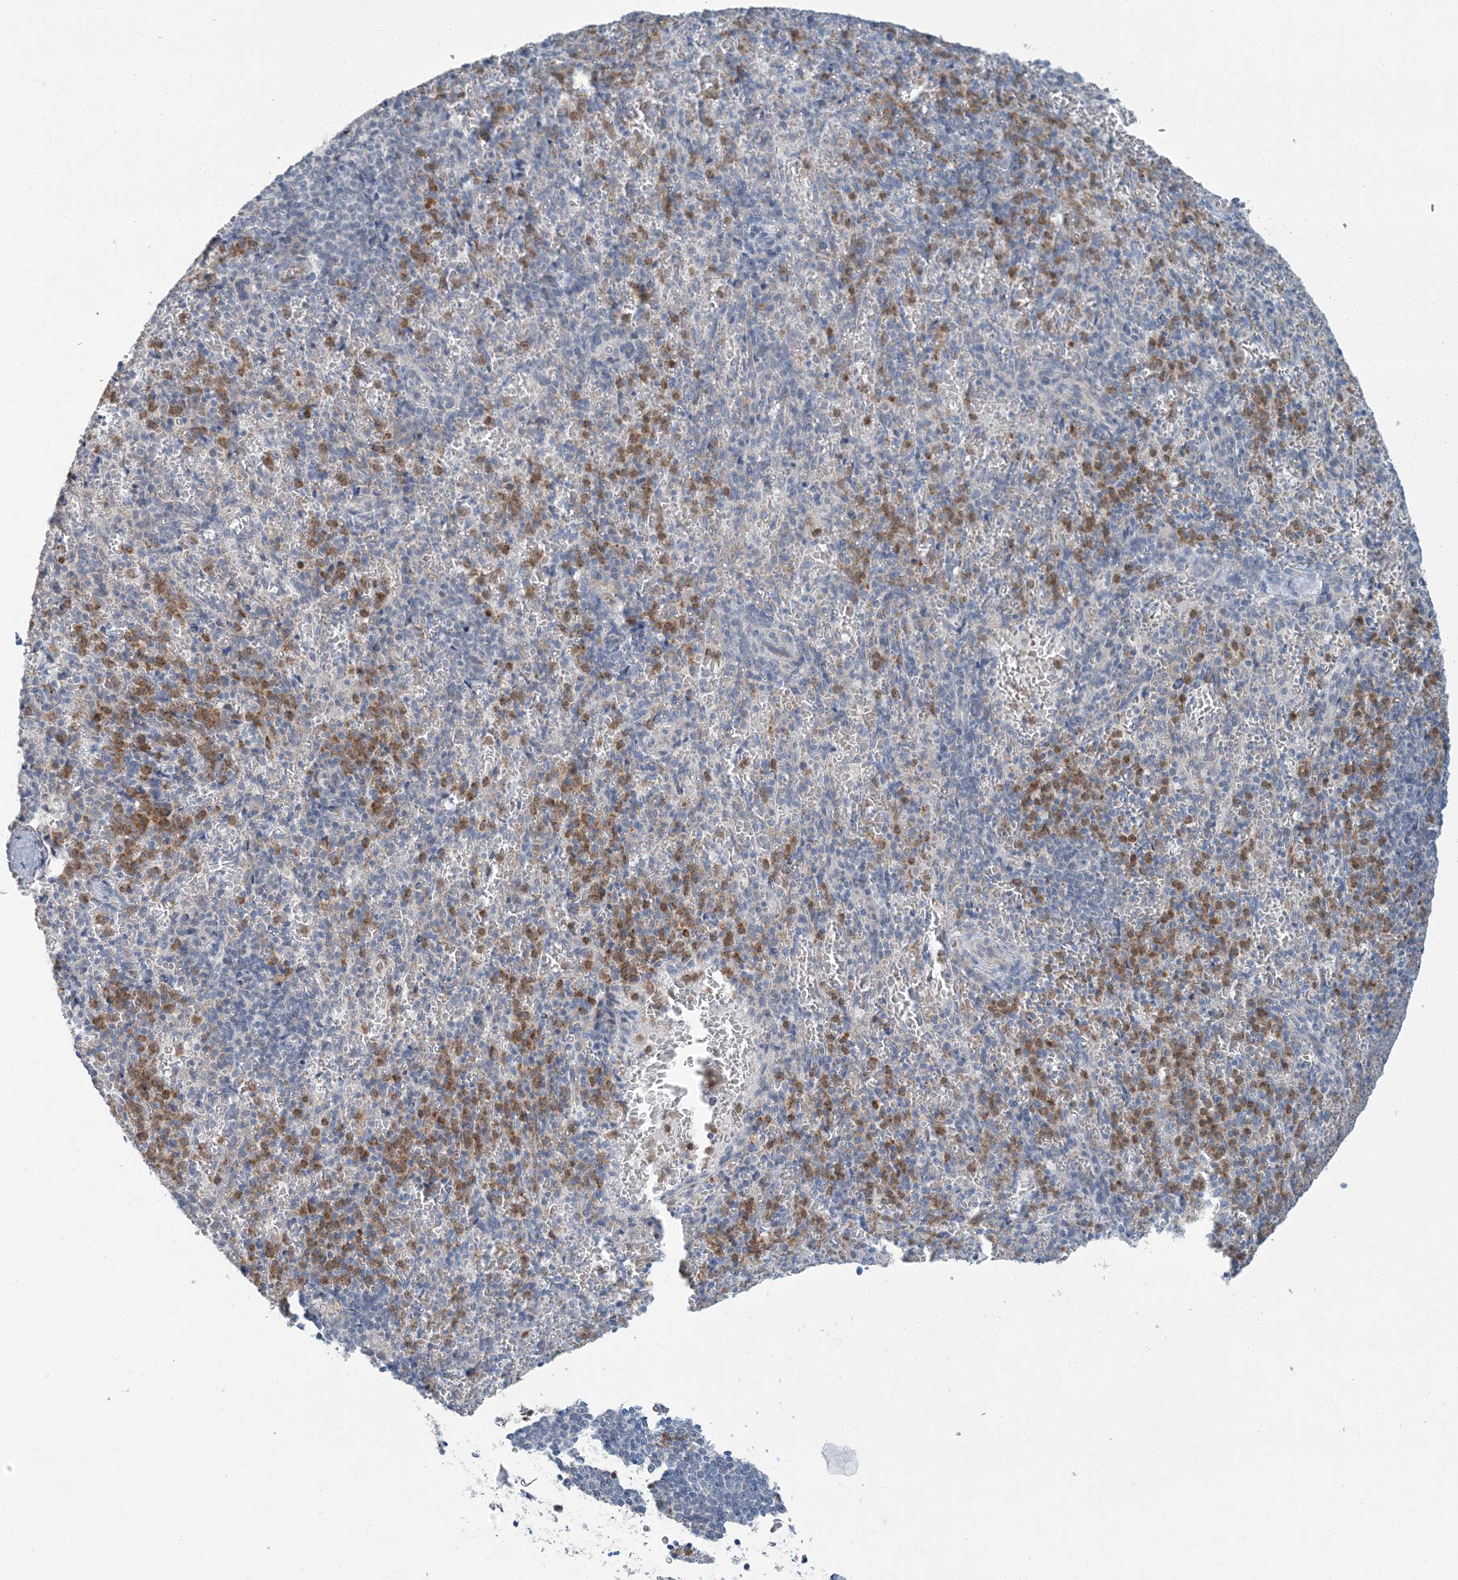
{"staining": {"intensity": "moderate", "quantity": "25%-75%", "location": "cytoplasmic/membranous"}, "tissue": "spleen", "cell_type": "Cells in red pulp", "image_type": "normal", "snomed": [{"axis": "morphology", "description": "Normal tissue, NOS"}, {"axis": "topography", "description": "Spleen"}], "caption": "Immunohistochemical staining of normal spleen demonstrates 25%-75% levels of moderate cytoplasmic/membranous protein expression in approximately 25%-75% of cells in red pulp.", "gene": "EPHA4", "patient": {"sex": "female", "age": 74}}